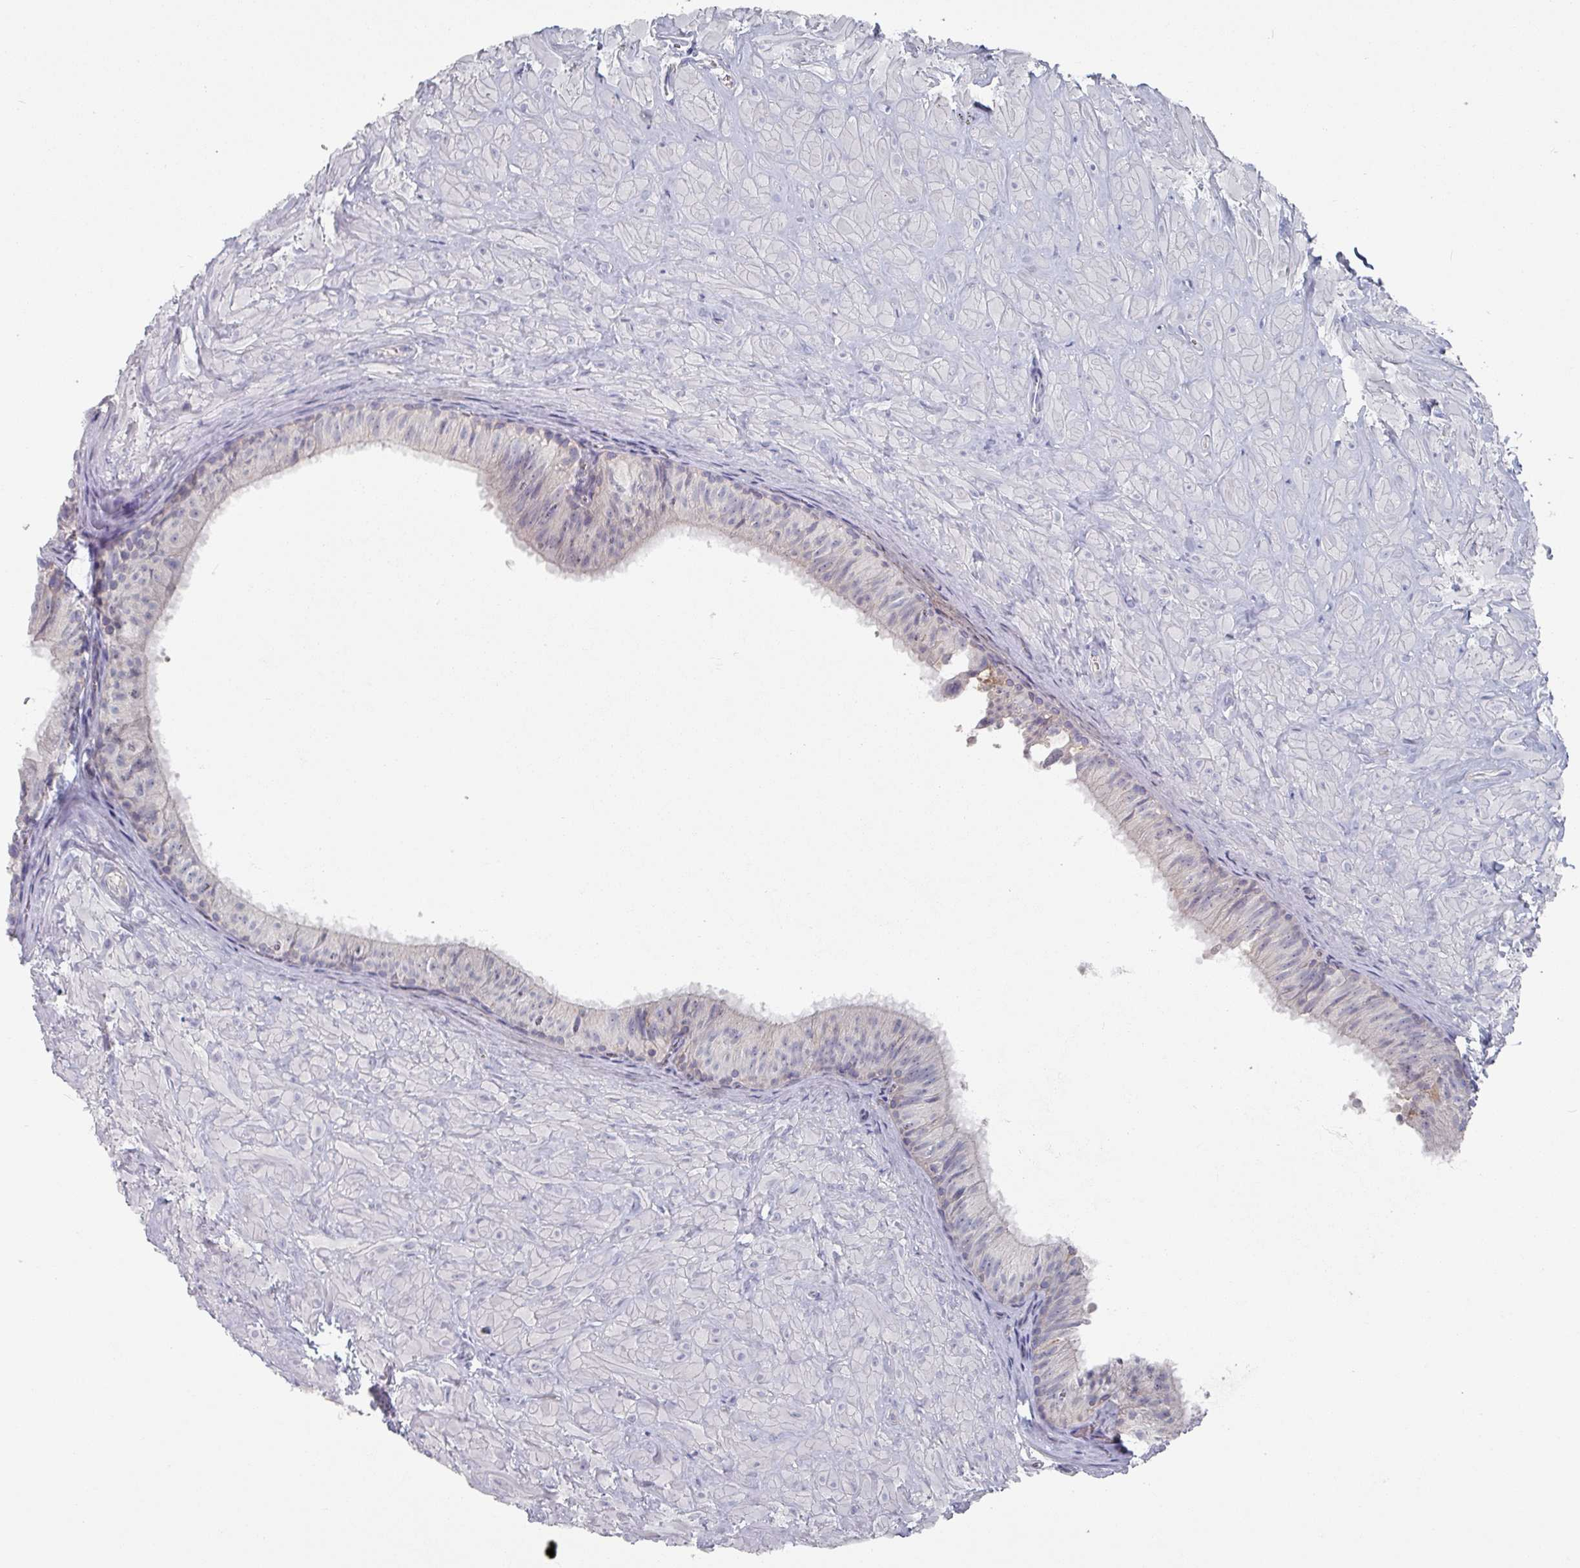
{"staining": {"intensity": "moderate", "quantity": "25%-75%", "location": "cytoplasmic/membranous"}, "tissue": "epididymis", "cell_type": "Glandular cells", "image_type": "normal", "snomed": [{"axis": "morphology", "description": "Normal tissue, NOS"}, {"axis": "topography", "description": "Epididymis"}], "caption": "Protein staining by IHC exhibits moderate cytoplasmic/membranous positivity in approximately 25%-75% of glandular cells in benign epididymis.", "gene": "EFL1", "patient": {"sex": "male", "age": 30}}